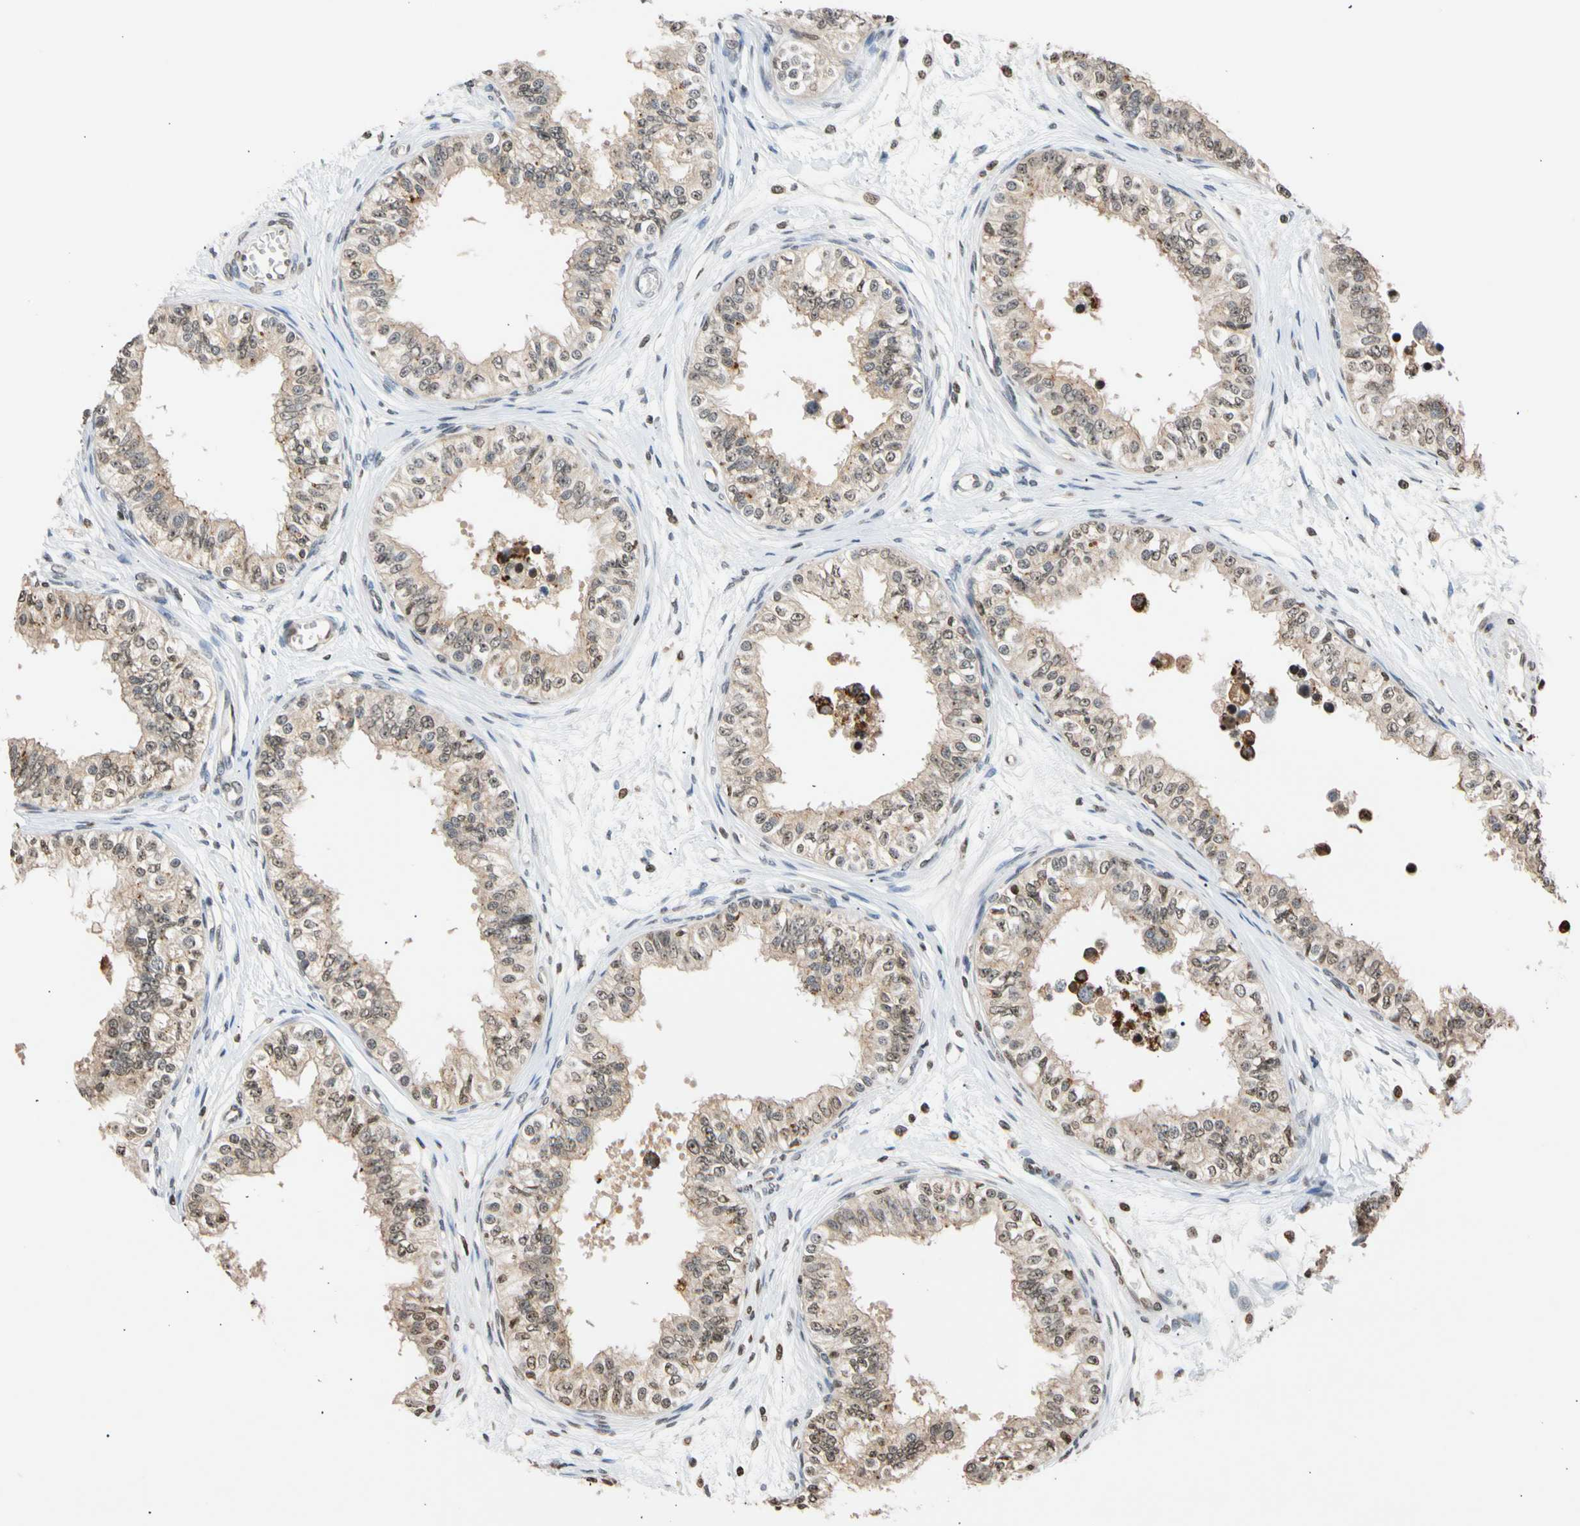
{"staining": {"intensity": "weak", "quantity": ">75%", "location": "cytoplasmic/membranous"}, "tissue": "epididymis", "cell_type": "Glandular cells", "image_type": "normal", "snomed": [{"axis": "morphology", "description": "Normal tissue, NOS"}, {"axis": "morphology", "description": "Adenocarcinoma, metastatic, NOS"}, {"axis": "topography", "description": "Testis"}, {"axis": "topography", "description": "Epididymis"}], "caption": "This micrograph exhibits unremarkable epididymis stained with immunohistochemistry to label a protein in brown. The cytoplasmic/membranous of glandular cells show weak positivity for the protein. Nuclei are counter-stained blue.", "gene": "GPX4", "patient": {"sex": "male", "age": 26}}